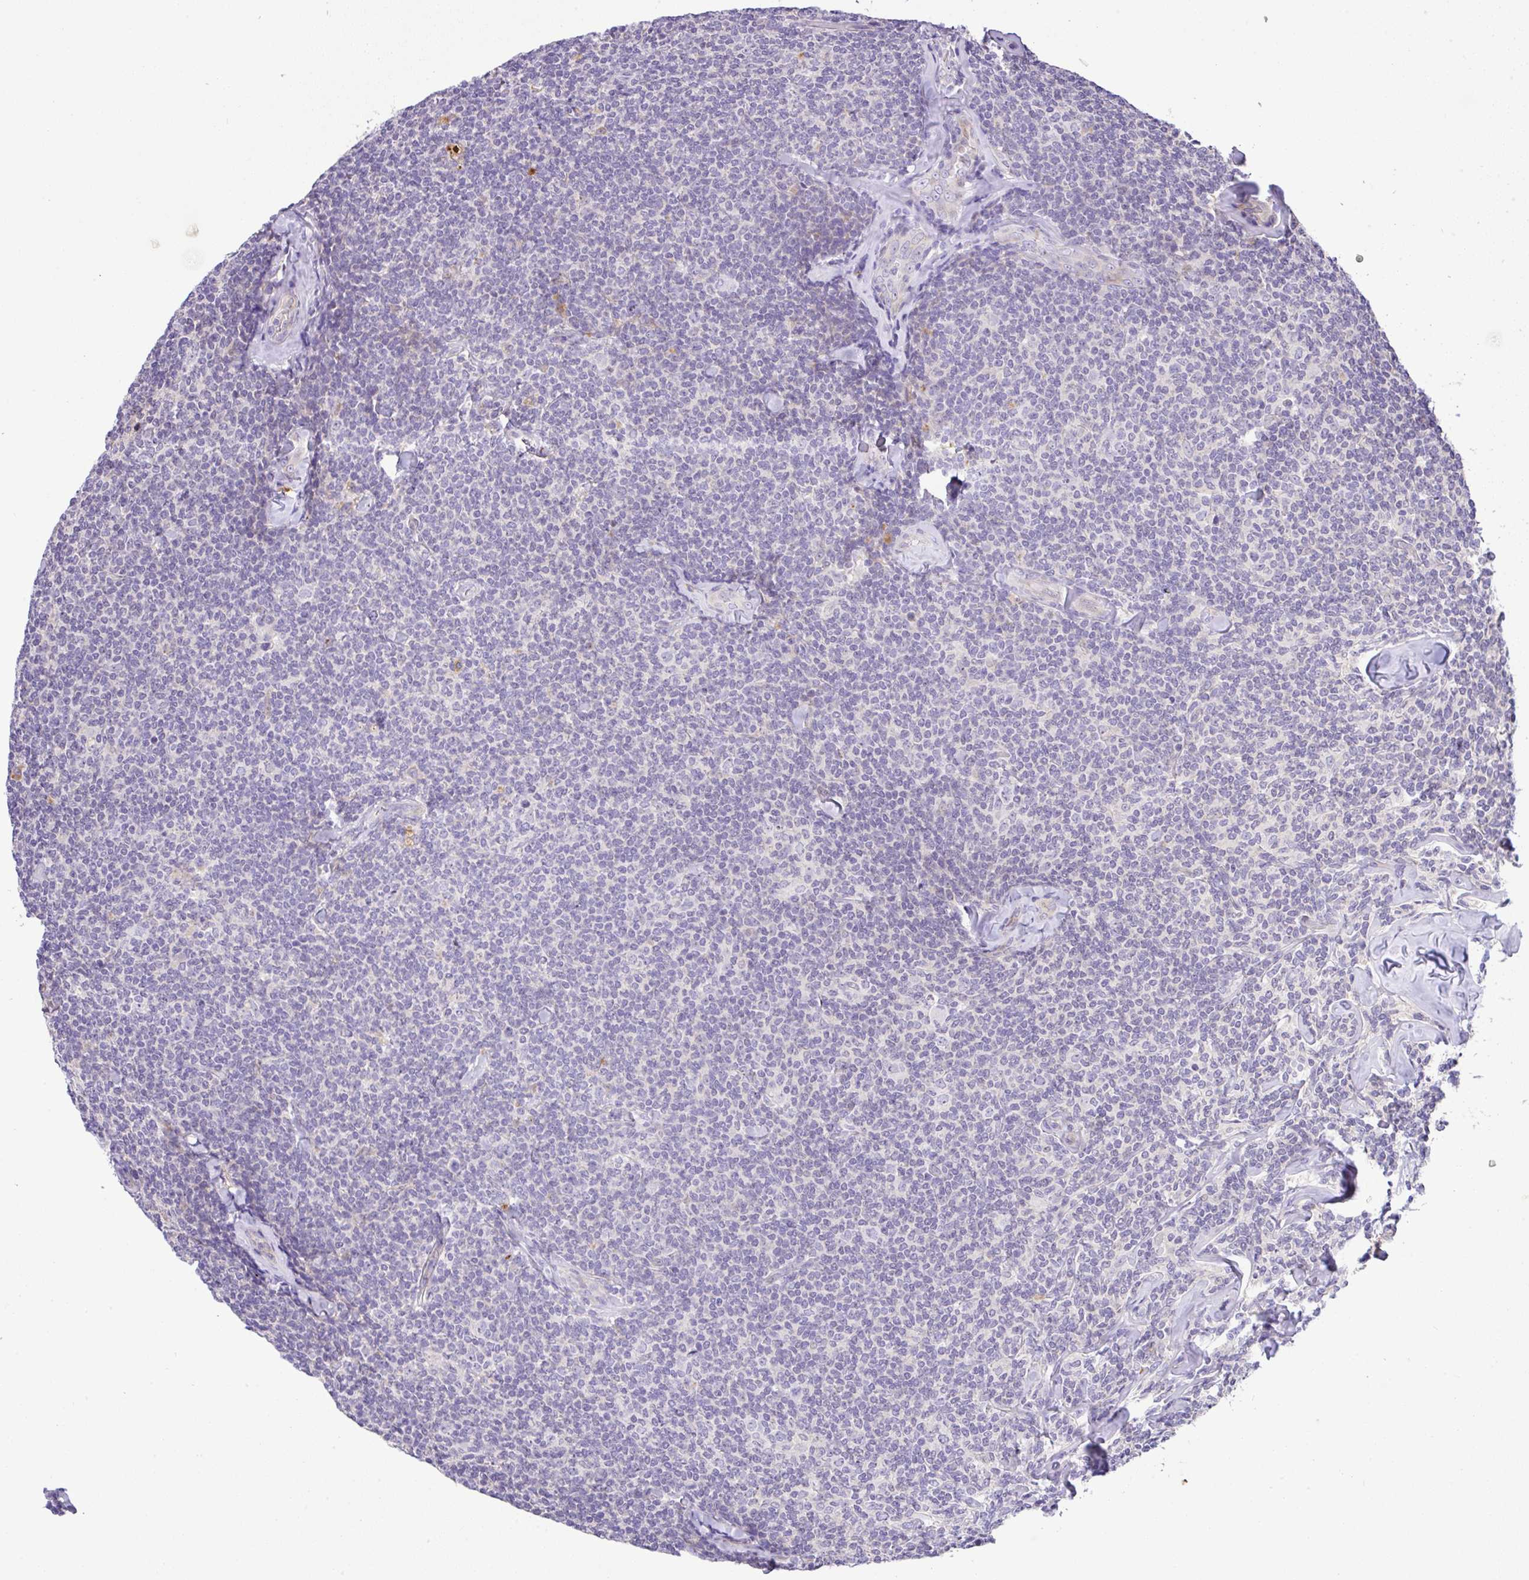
{"staining": {"intensity": "negative", "quantity": "none", "location": "none"}, "tissue": "lymphoma", "cell_type": "Tumor cells", "image_type": "cancer", "snomed": [{"axis": "morphology", "description": "Malignant lymphoma, non-Hodgkin's type, Low grade"}, {"axis": "topography", "description": "Lymph node"}], "caption": "IHC of malignant lymphoma, non-Hodgkin's type (low-grade) displays no expression in tumor cells. (DAB (3,3'-diaminobenzidine) immunohistochemistry (IHC) visualized using brightfield microscopy, high magnification).", "gene": "EPN3", "patient": {"sex": "female", "age": 56}}